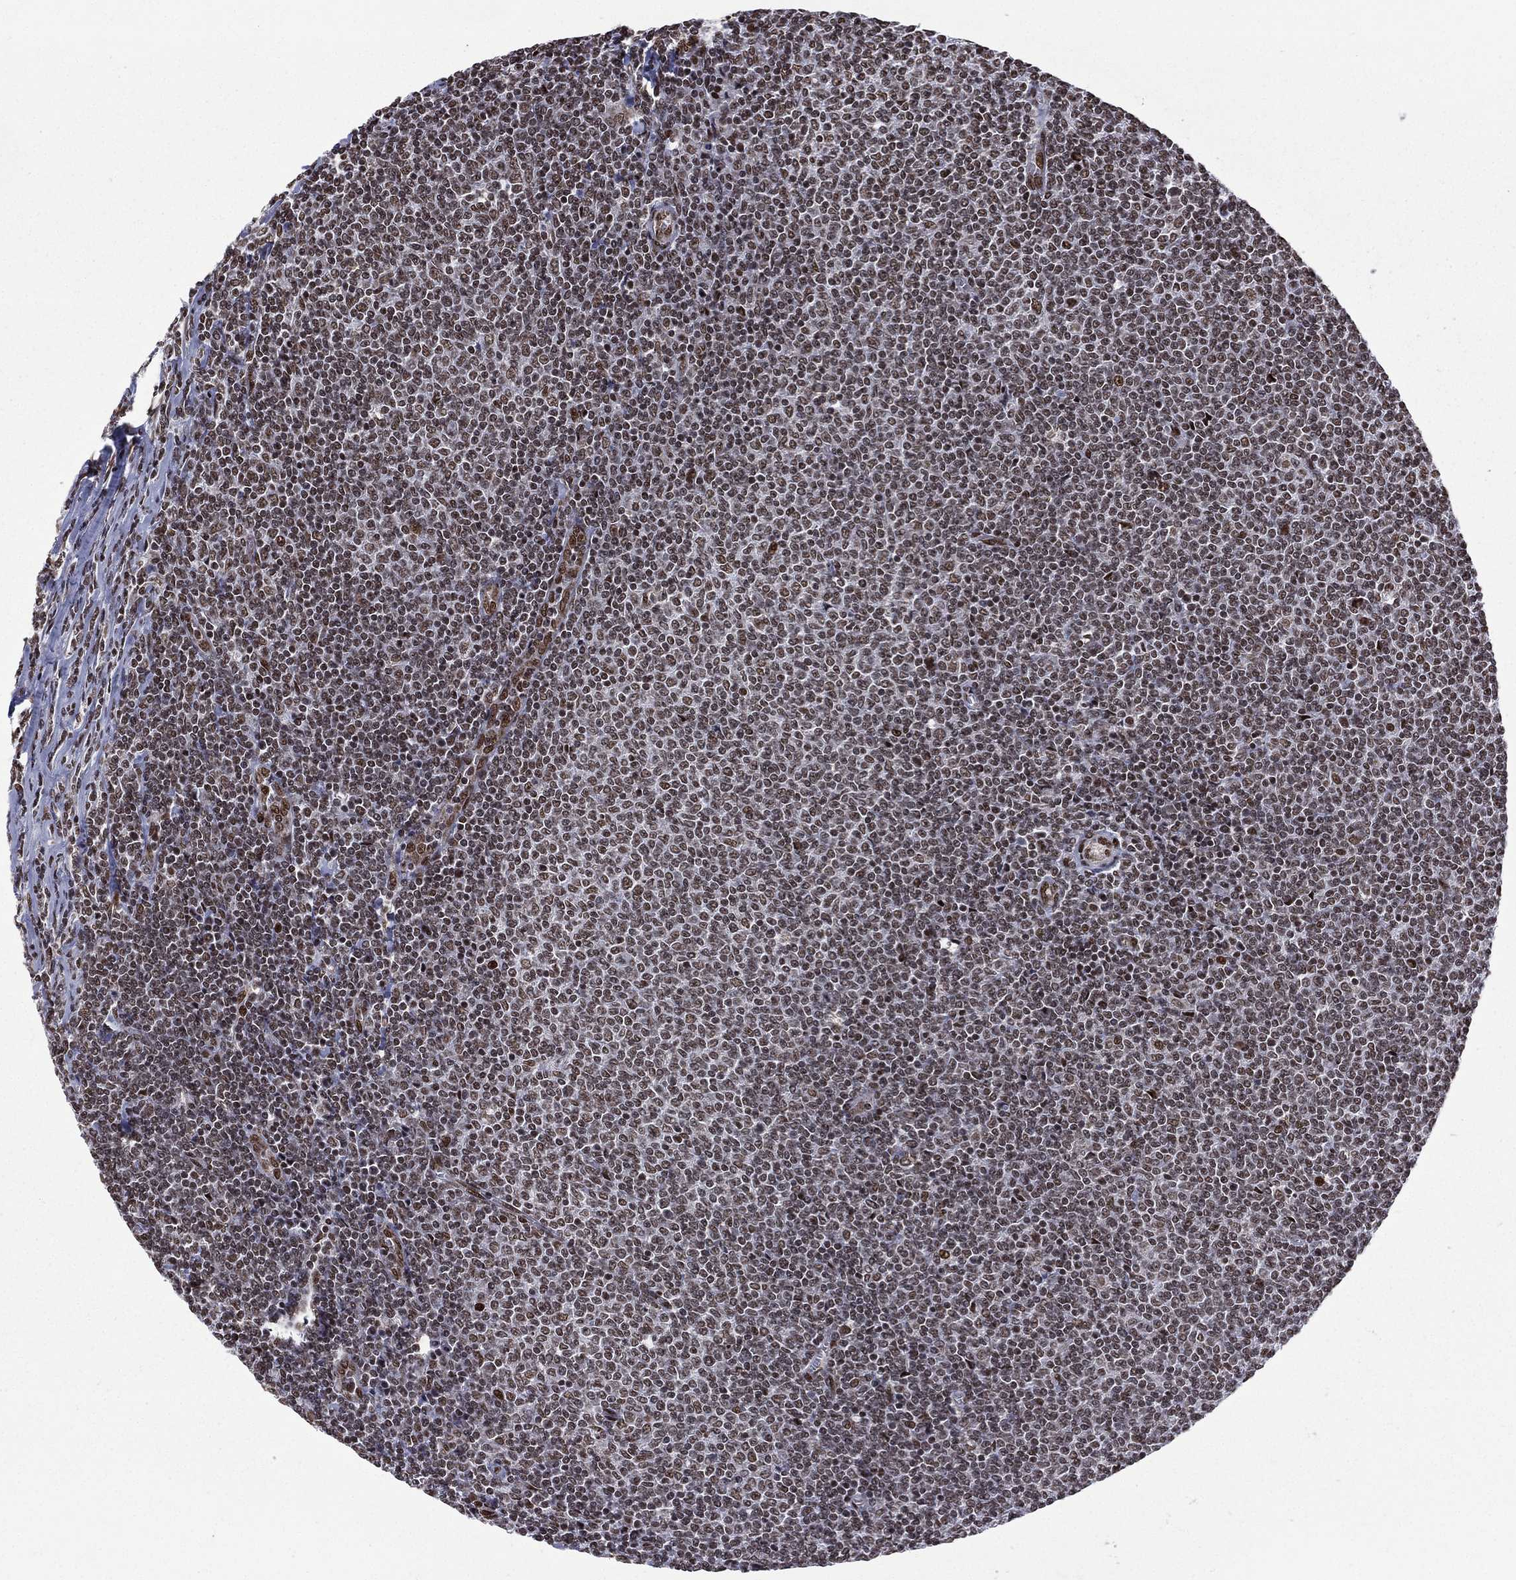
{"staining": {"intensity": "weak", "quantity": ">75%", "location": "nuclear"}, "tissue": "lymphoma", "cell_type": "Tumor cells", "image_type": "cancer", "snomed": [{"axis": "morphology", "description": "Malignant lymphoma, non-Hodgkin's type, Low grade"}, {"axis": "topography", "description": "Lymph node"}], "caption": "The micrograph exhibits immunohistochemical staining of lymphoma. There is weak nuclear staining is identified in approximately >75% of tumor cells.", "gene": "C5orf24", "patient": {"sex": "male", "age": 52}}